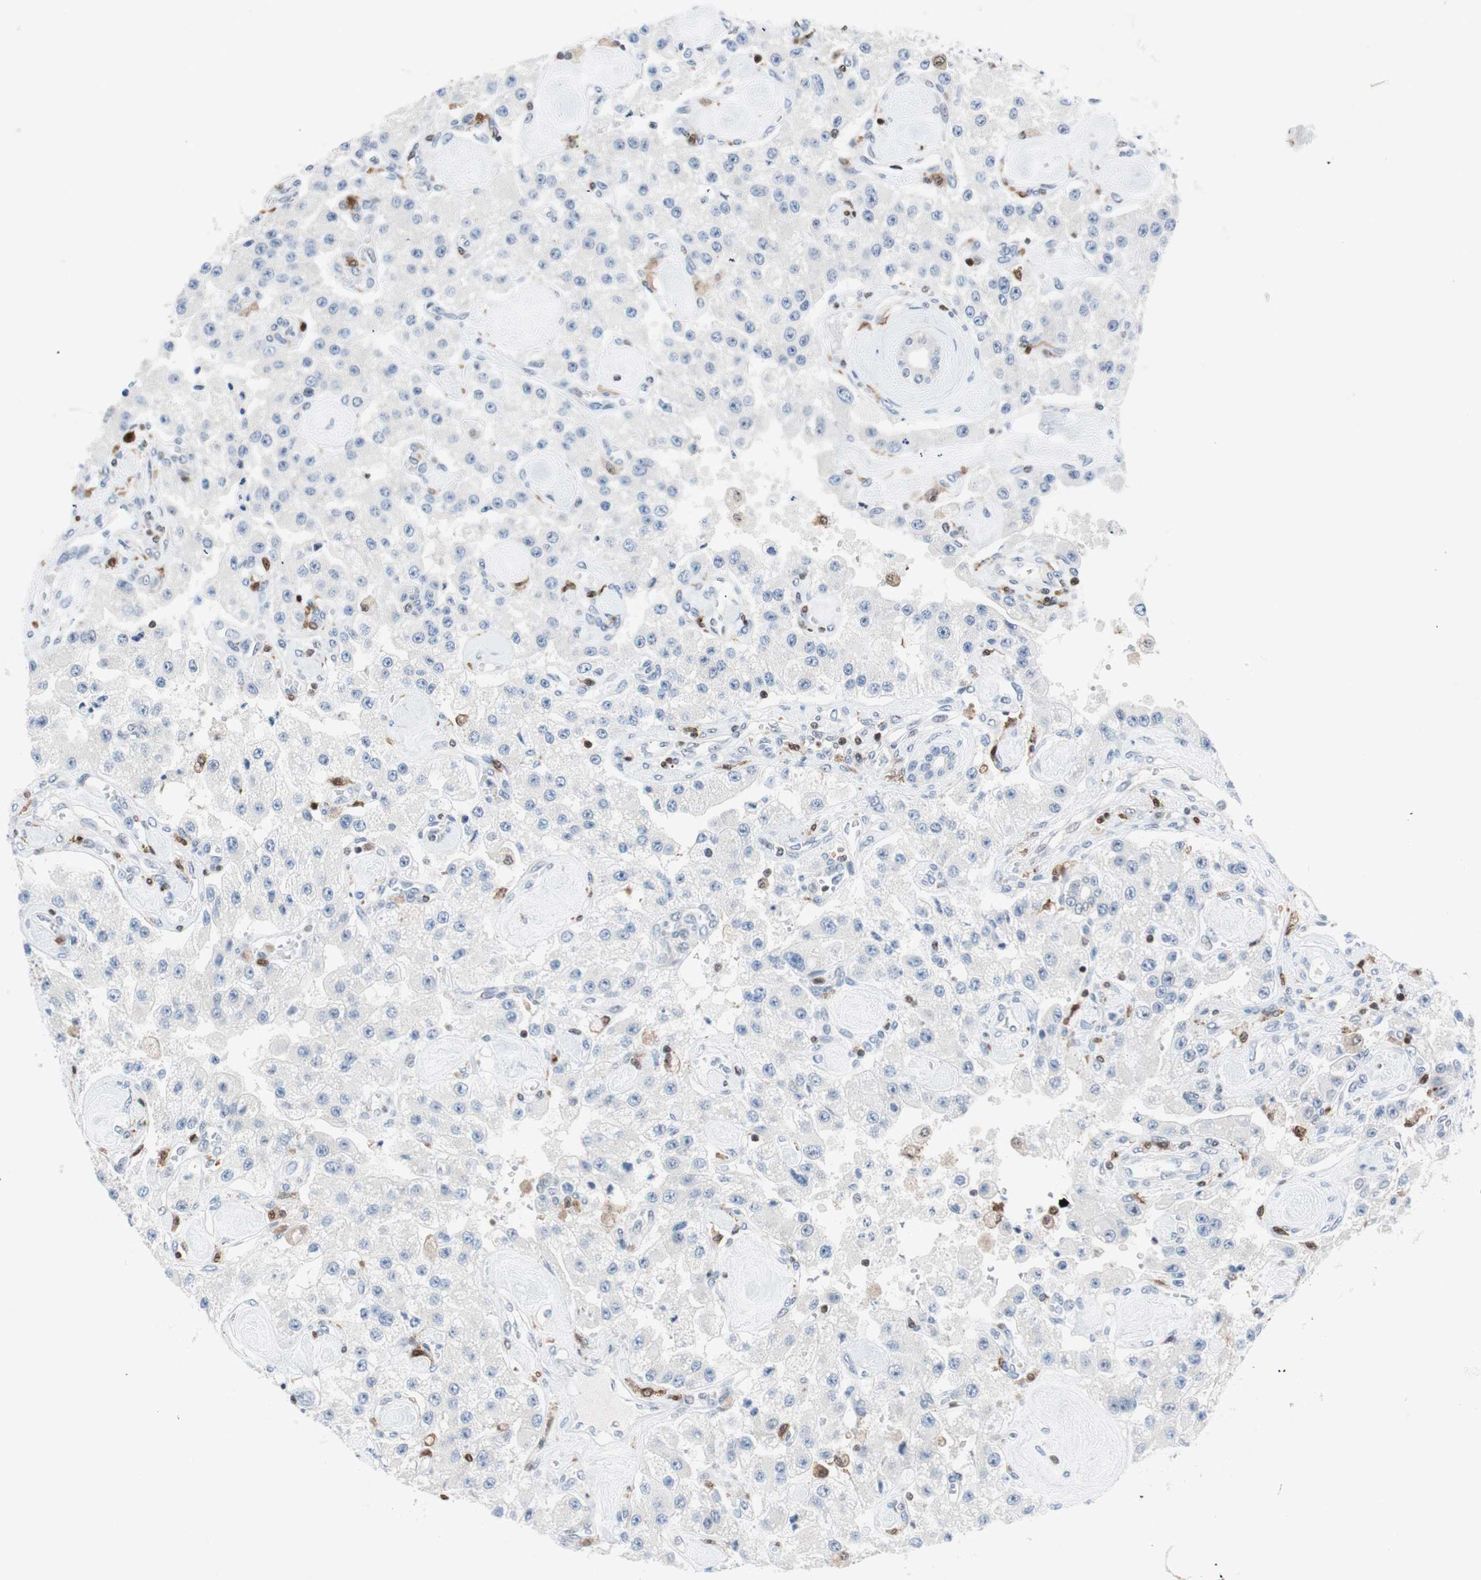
{"staining": {"intensity": "negative", "quantity": "none", "location": "none"}, "tissue": "carcinoid", "cell_type": "Tumor cells", "image_type": "cancer", "snomed": [{"axis": "morphology", "description": "Carcinoid, malignant, NOS"}, {"axis": "topography", "description": "Pancreas"}], "caption": "Immunohistochemistry of human malignant carcinoid shows no staining in tumor cells.", "gene": "RGS10", "patient": {"sex": "male", "age": 41}}